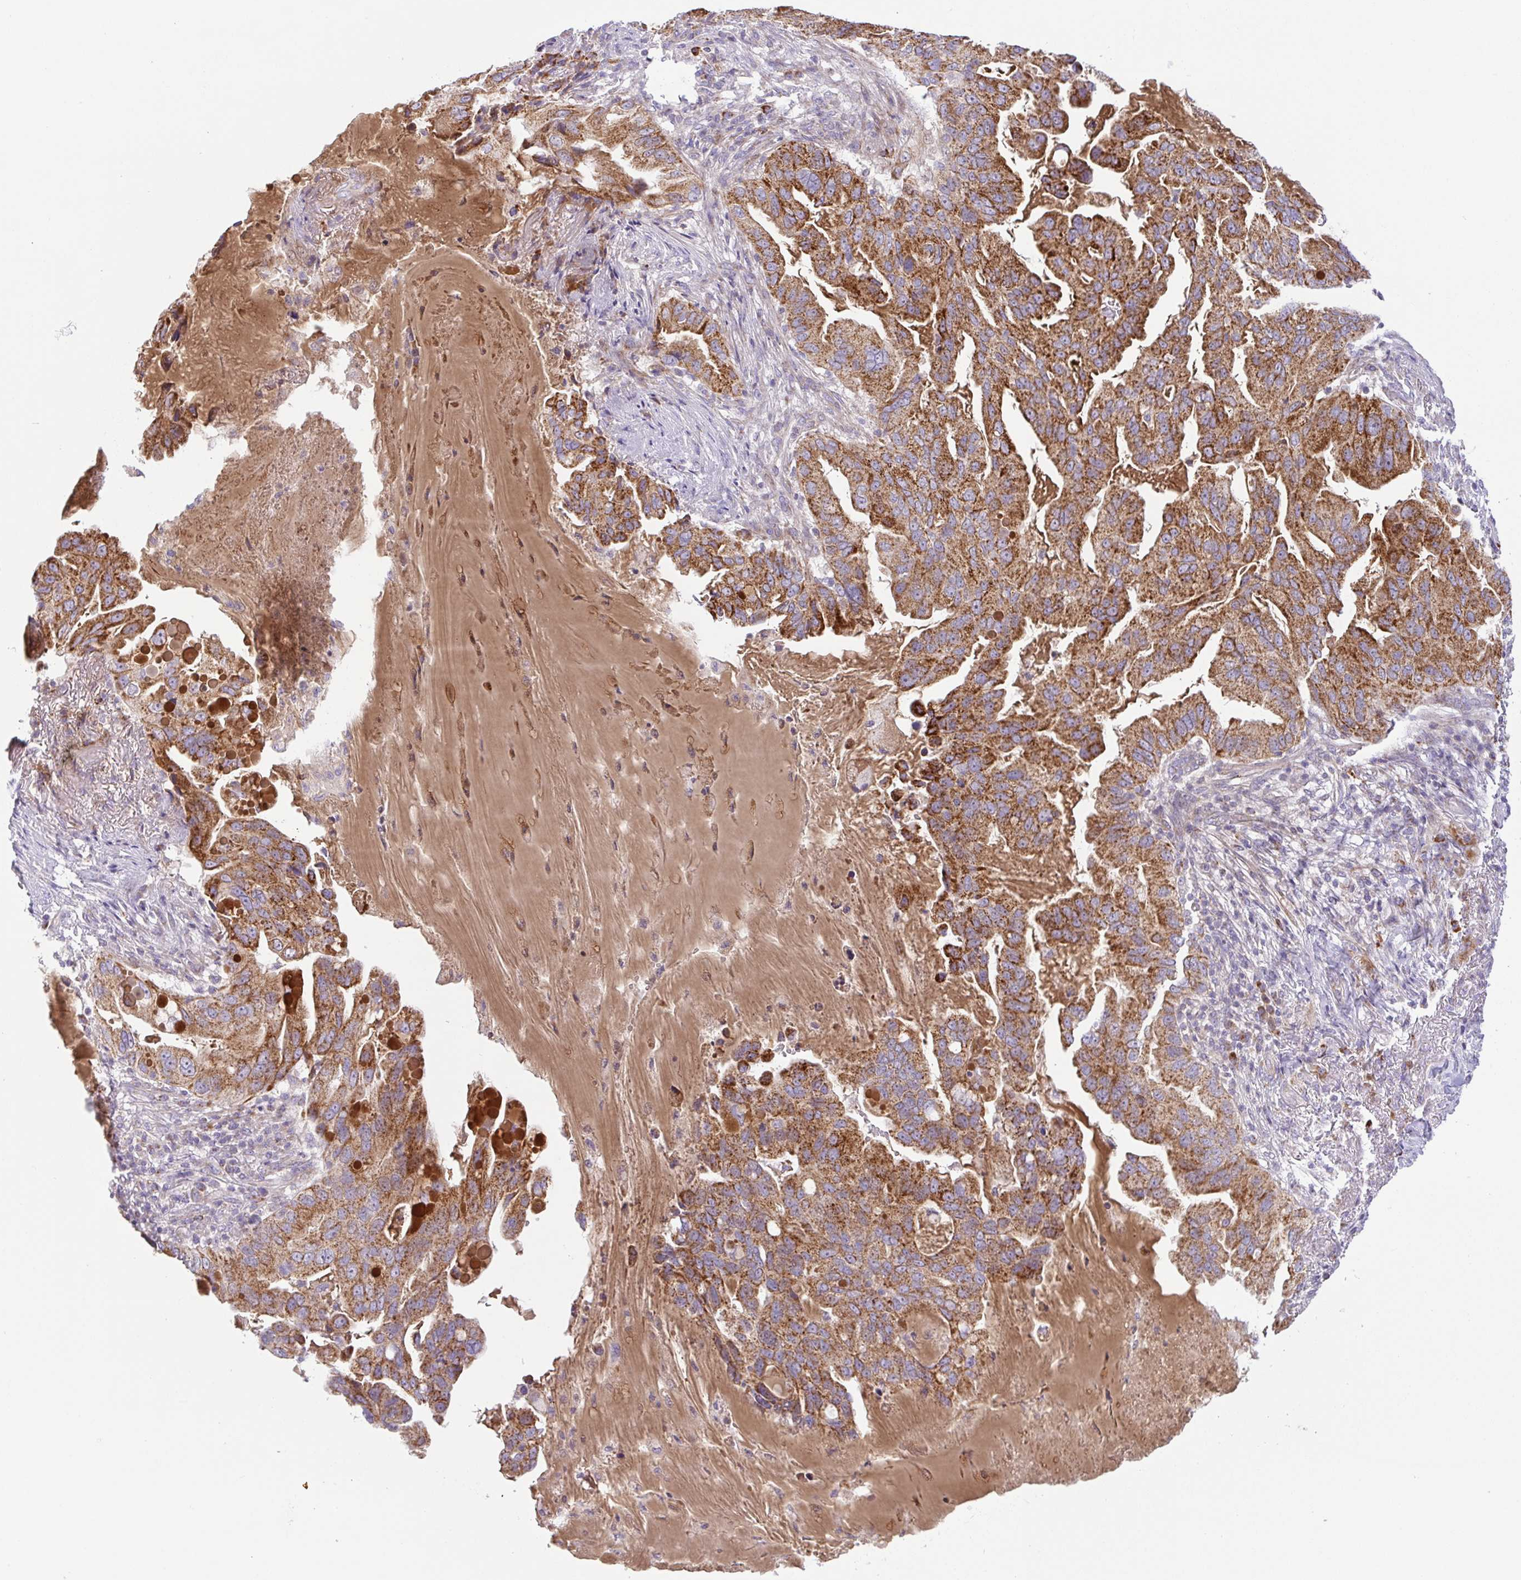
{"staining": {"intensity": "strong", "quantity": ">75%", "location": "cytoplasmic/membranous"}, "tissue": "lung cancer", "cell_type": "Tumor cells", "image_type": "cancer", "snomed": [{"axis": "morphology", "description": "Adenocarcinoma, NOS"}, {"axis": "topography", "description": "Lung"}], "caption": "IHC photomicrograph of lung adenocarcinoma stained for a protein (brown), which exhibits high levels of strong cytoplasmic/membranous staining in approximately >75% of tumor cells.", "gene": "CHDH", "patient": {"sex": "female", "age": 69}}